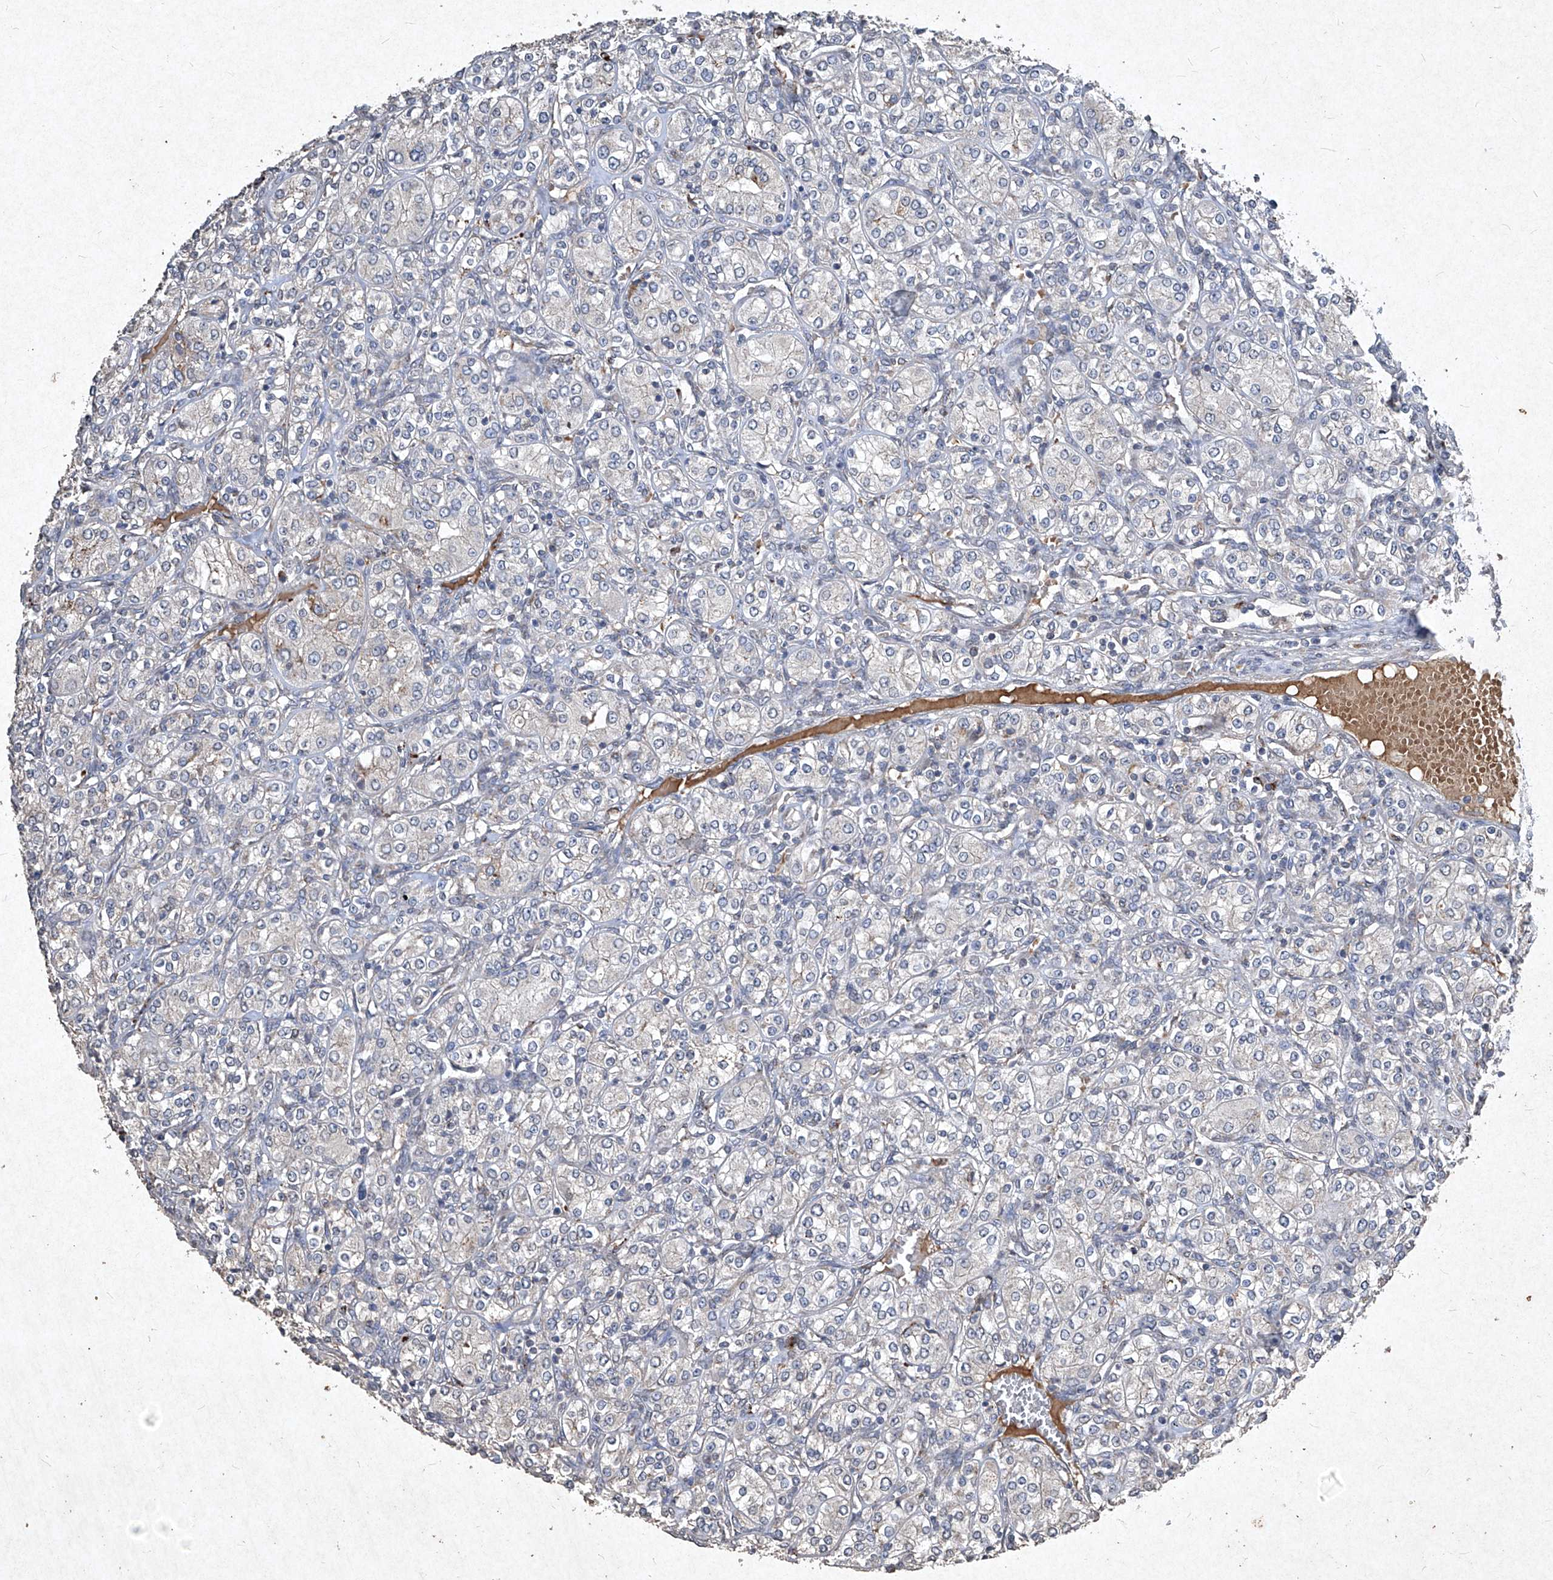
{"staining": {"intensity": "negative", "quantity": "none", "location": "none"}, "tissue": "renal cancer", "cell_type": "Tumor cells", "image_type": "cancer", "snomed": [{"axis": "morphology", "description": "Adenocarcinoma, NOS"}, {"axis": "topography", "description": "Kidney"}], "caption": "DAB immunohistochemical staining of human renal adenocarcinoma shows no significant positivity in tumor cells. Nuclei are stained in blue.", "gene": "MED16", "patient": {"sex": "male", "age": 77}}